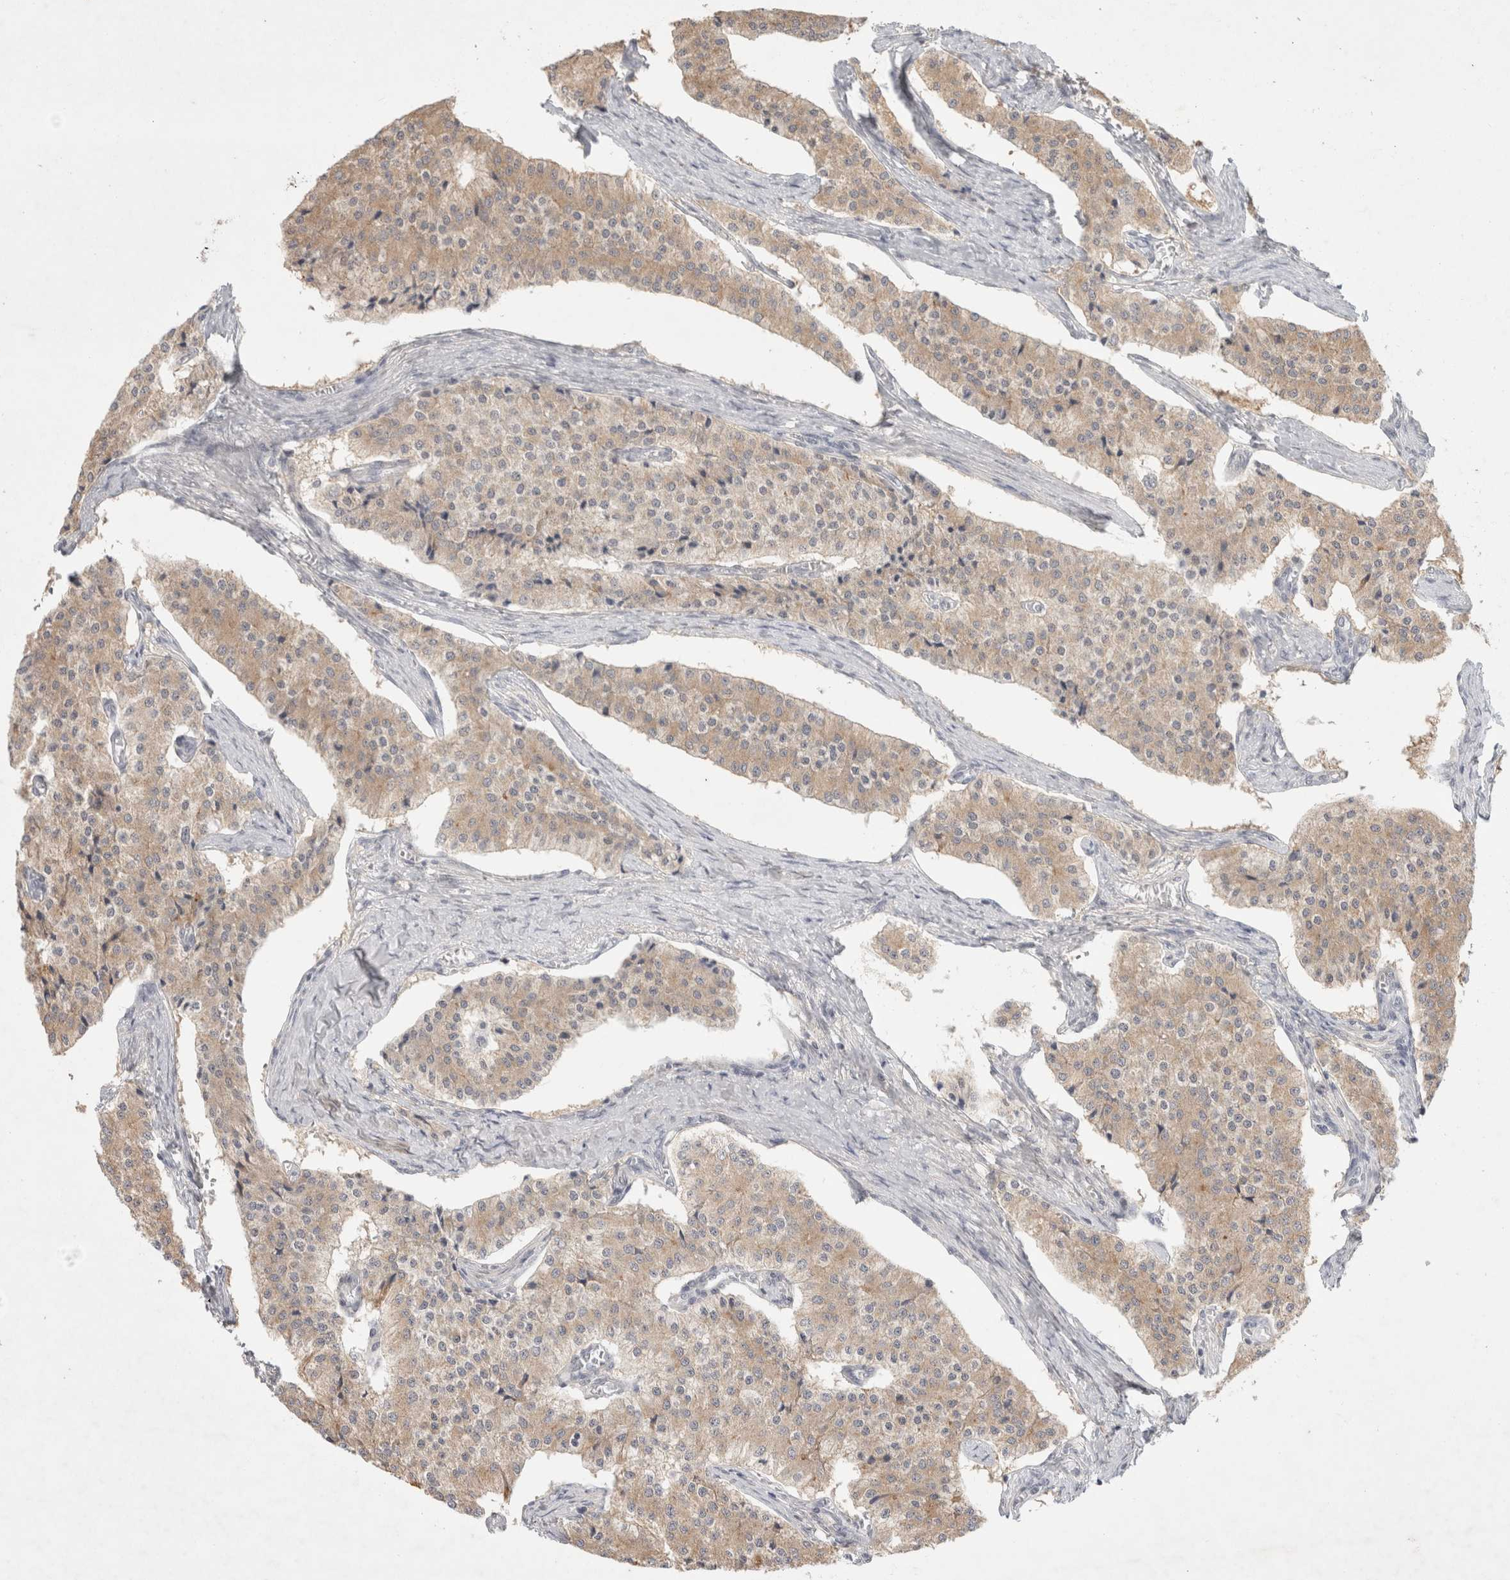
{"staining": {"intensity": "weak", "quantity": "25%-75%", "location": "cytoplasmic/membranous"}, "tissue": "carcinoid", "cell_type": "Tumor cells", "image_type": "cancer", "snomed": [{"axis": "morphology", "description": "Carcinoid, malignant, NOS"}, {"axis": "topography", "description": "Colon"}], "caption": "Weak cytoplasmic/membranous protein expression is present in approximately 25%-75% of tumor cells in carcinoid (malignant).", "gene": "FBXO42", "patient": {"sex": "female", "age": 52}}